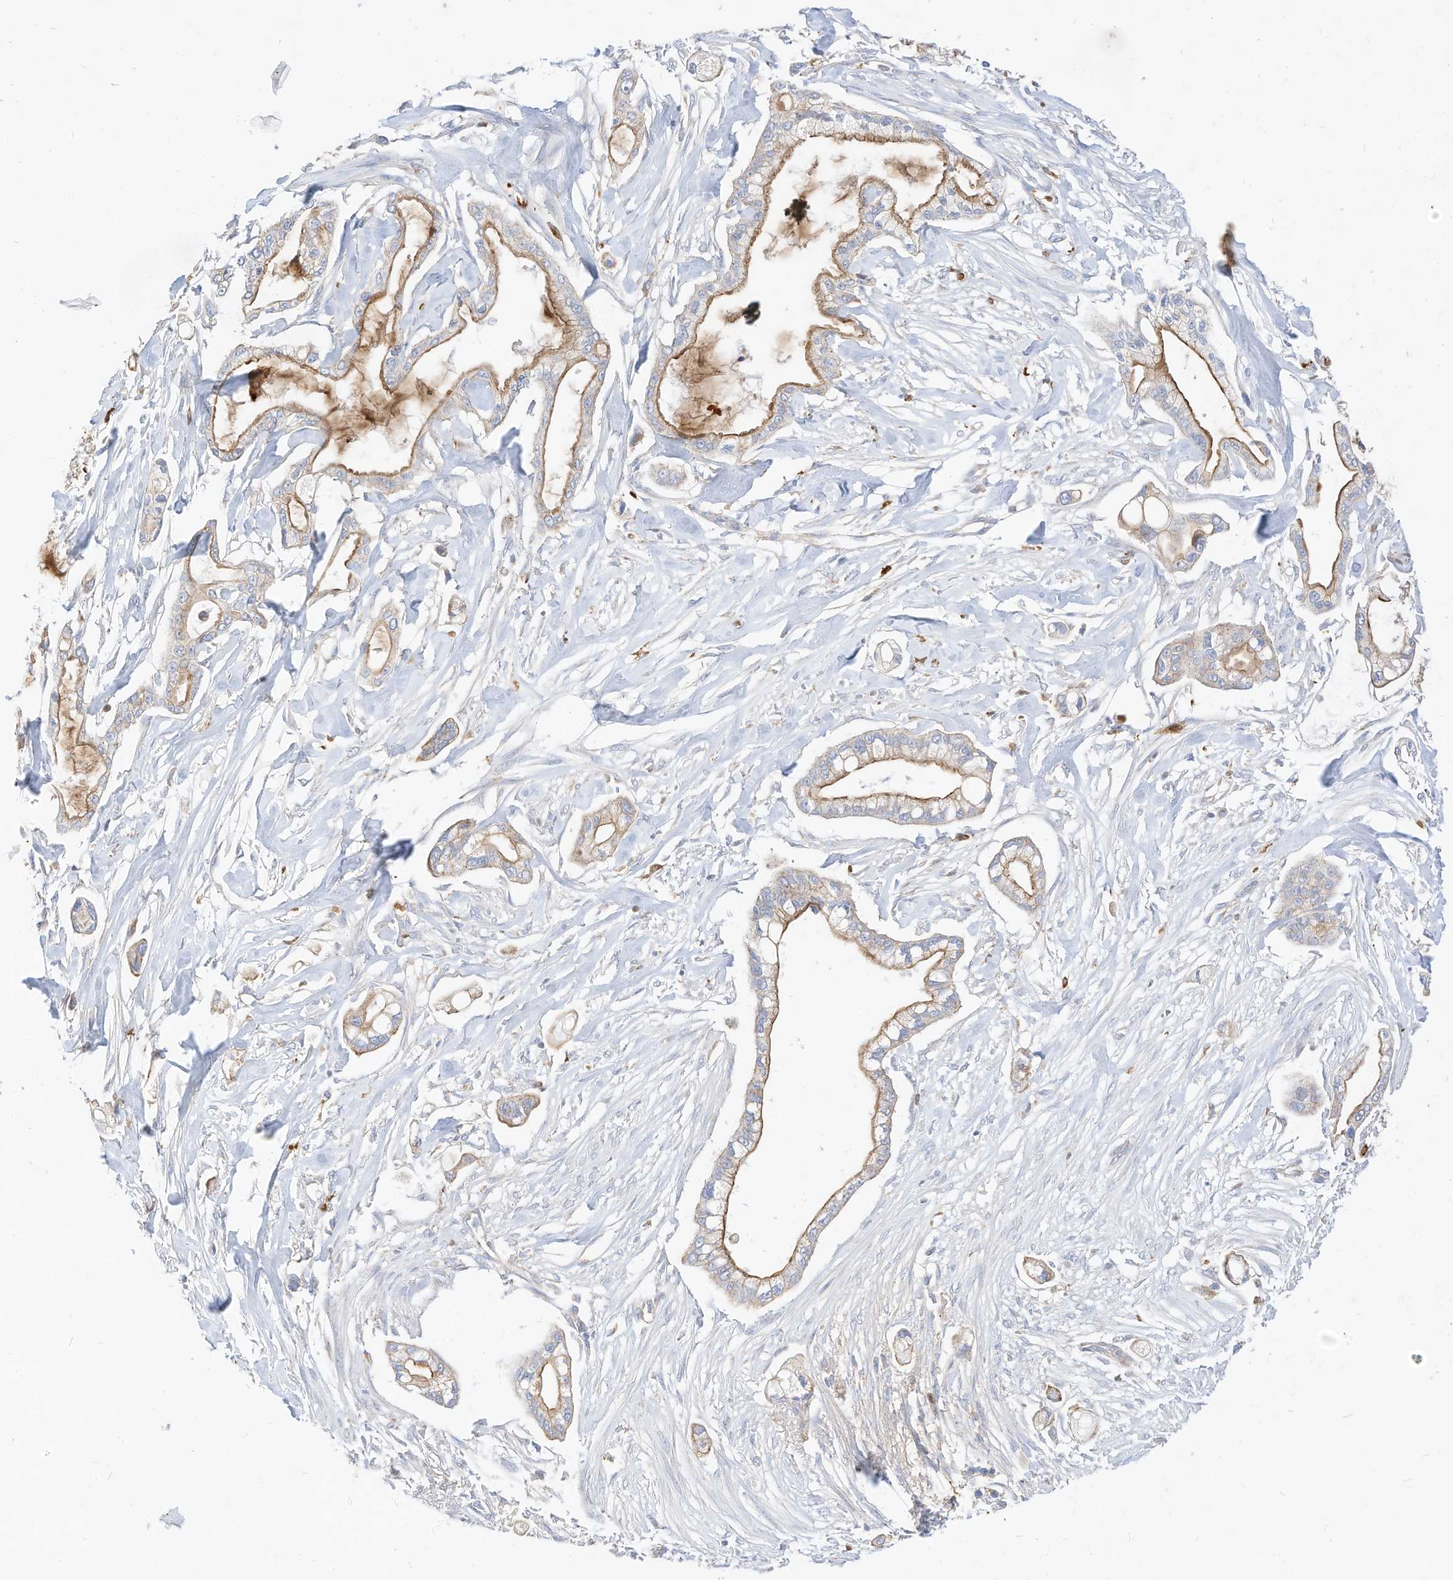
{"staining": {"intensity": "moderate", "quantity": "25%-75%", "location": "cytoplasmic/membranous"}, "tissue": "pancreatic cancer", "cell_type": "Tumor cells", "image_type": "cancer", "snomed": [{"axis": "morphology", "description": "Adenocarcinoma, NOS"}, {"axis": "topography", "description": "Pancreas"}], "caption": "This image exhibits IHC staining of adenocarcinoma (pancreatic), with medium moderate cytoplasmic/membranous expression in about 25%-75% of tumor cells.", "gene": "RHOH", "patient": {"sex": "male", "age": 68}}